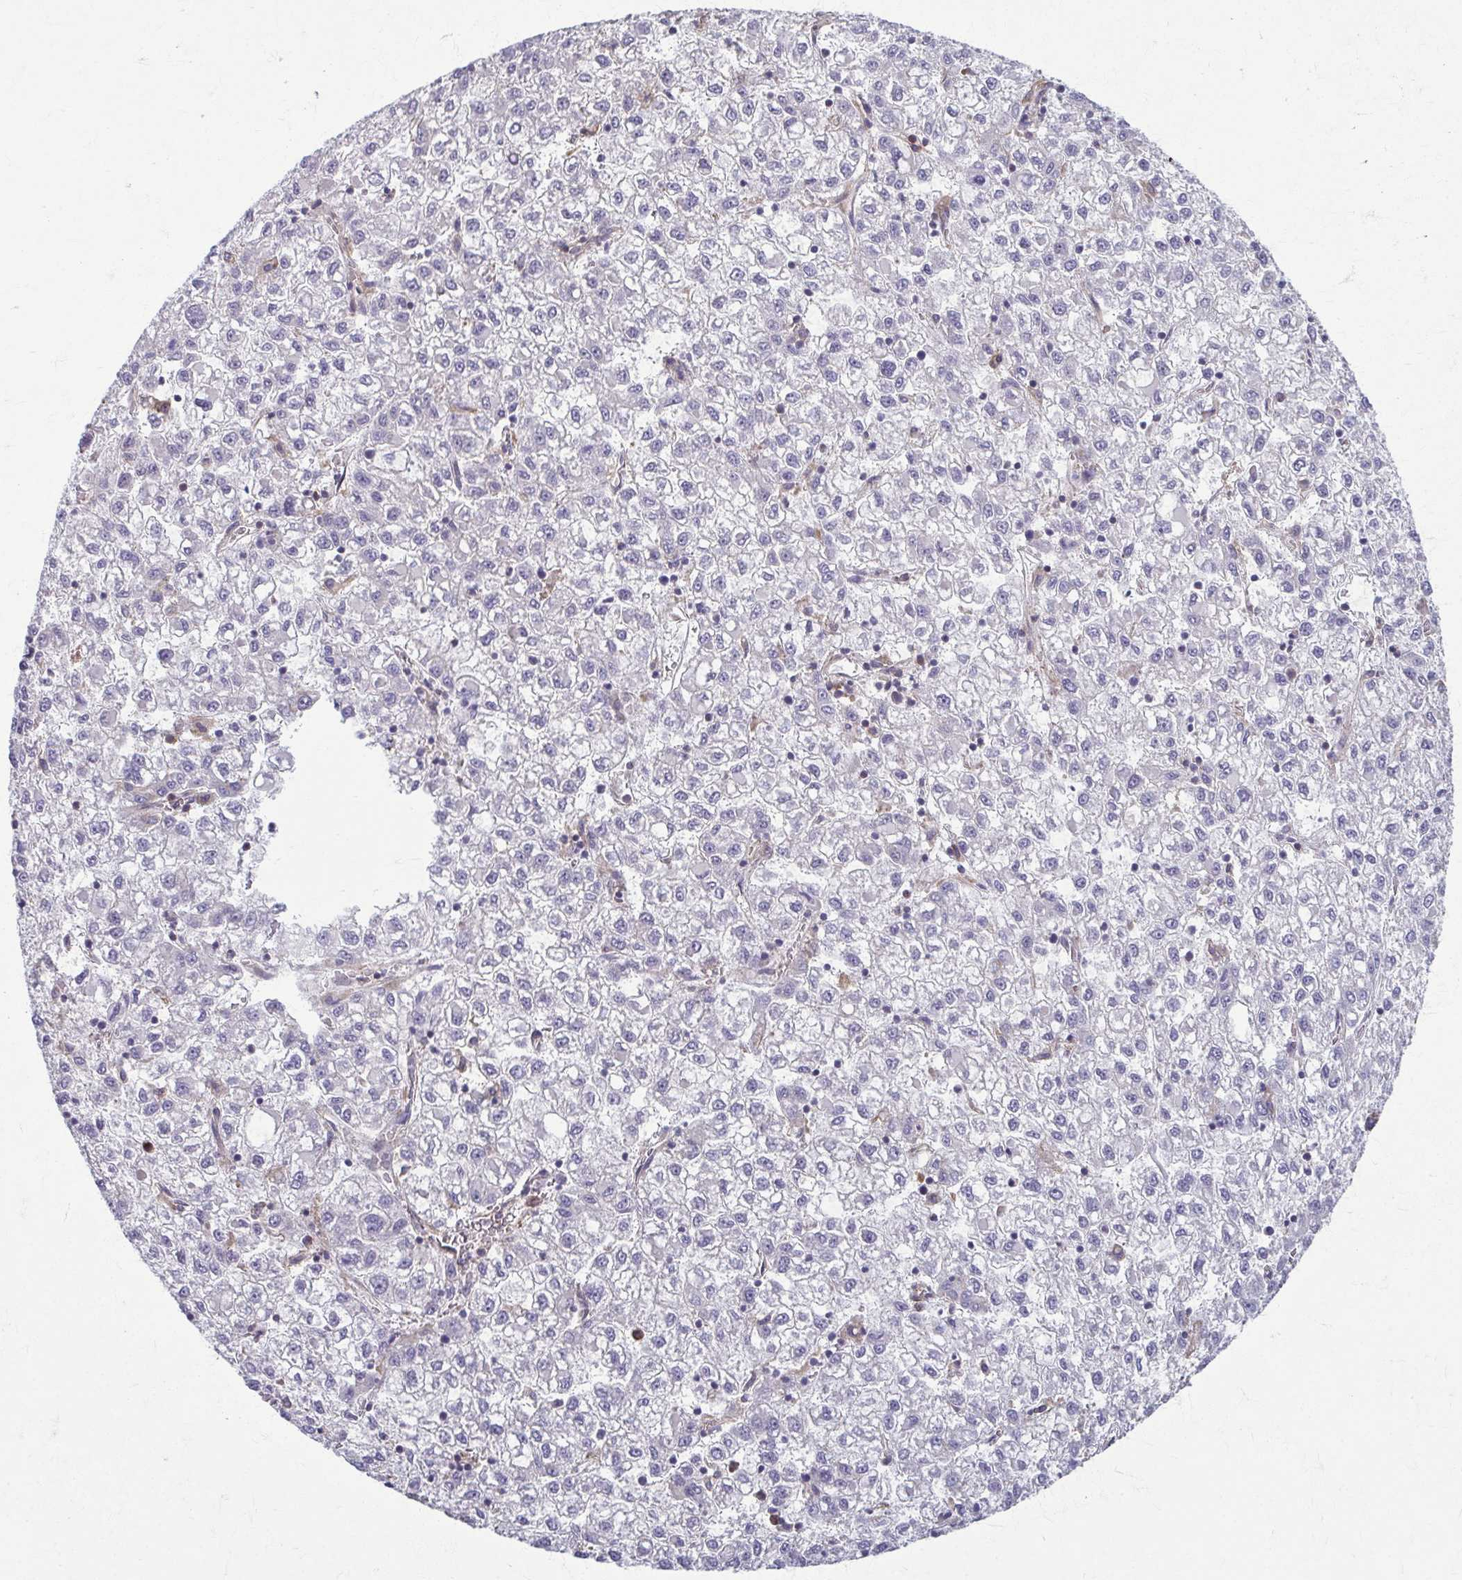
{"staining": {"intensity": "negative", "quantity": "none", "location": "none"}, "tissue": "liver cancer", "cell_type": "Tumor cells", "image_type": "cancer", "snomed": [{"axis": "morphology", "description": "Carcinoma, Hepatocellular, NOS"}, {"axis": "topography", "description": "Liver"}], "caption": "Liver cancer (hepatocellular carcinoma) was stained to show a protein in brown. There is no significant expression in tumor cells.", "gene": "EID2B", "patient": {"sex": "male", "age": 40}}